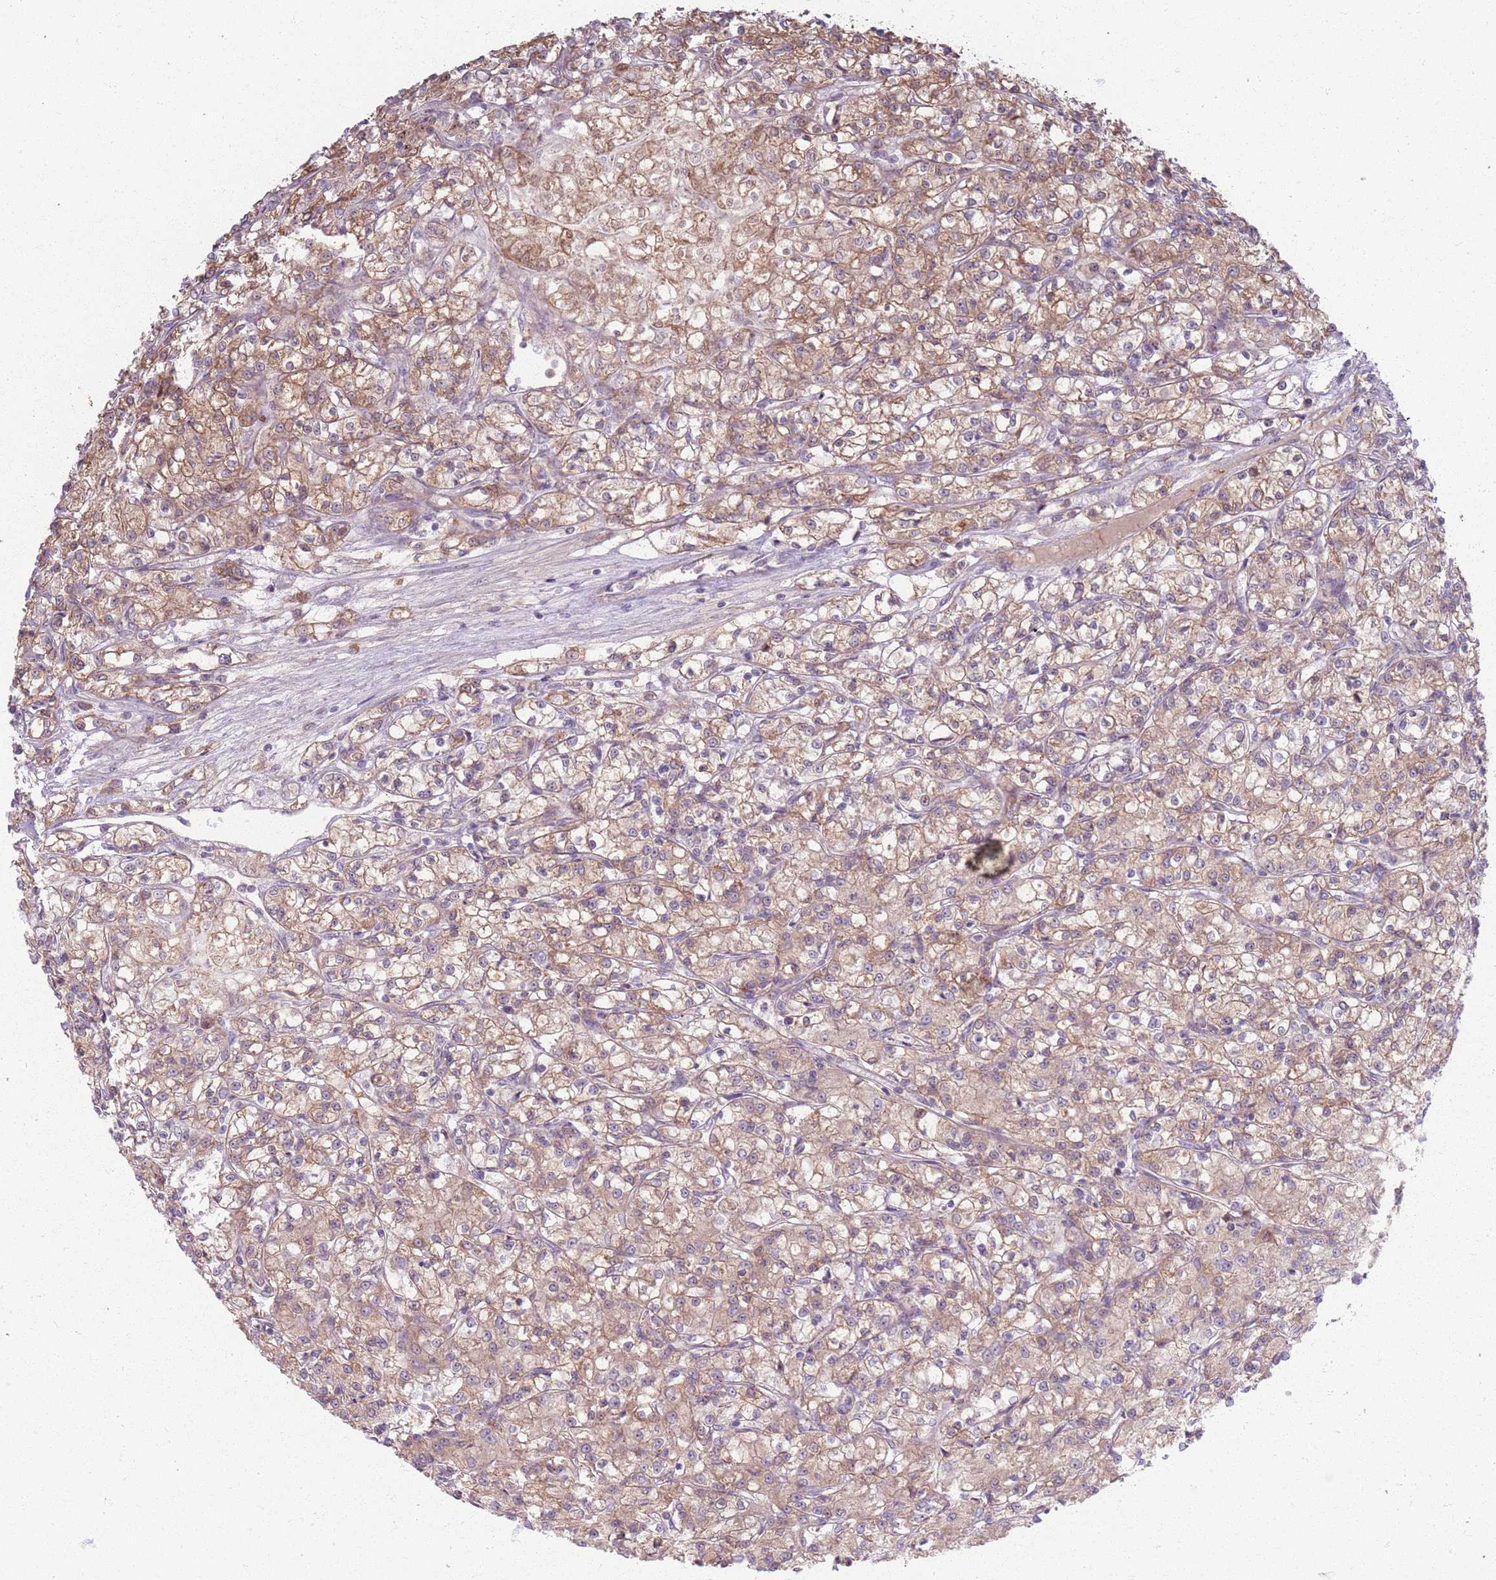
{"staining": {"intensity": "moderate", "quantity": ">75%", "location": "cytoplasmic/membranous"}, "tissue": "renal cancer", "cell_type": "Tumor cells", "image_type": "cancer", "snomed": [{"axis": "morphology", "description": "Adenocarcinoma, NOS"}, {"axis": "topography", "description": "Kidney"}], "caption": "The photomicrograph displays immunohistochemical staining of renal adenocarcinoma. There is moderate cytoplasmic/membranous staining is identified in approximately >75% of tumor cells.", "gene": "ZDHHC2", "patient": {"sex": "female", "age": 59}}